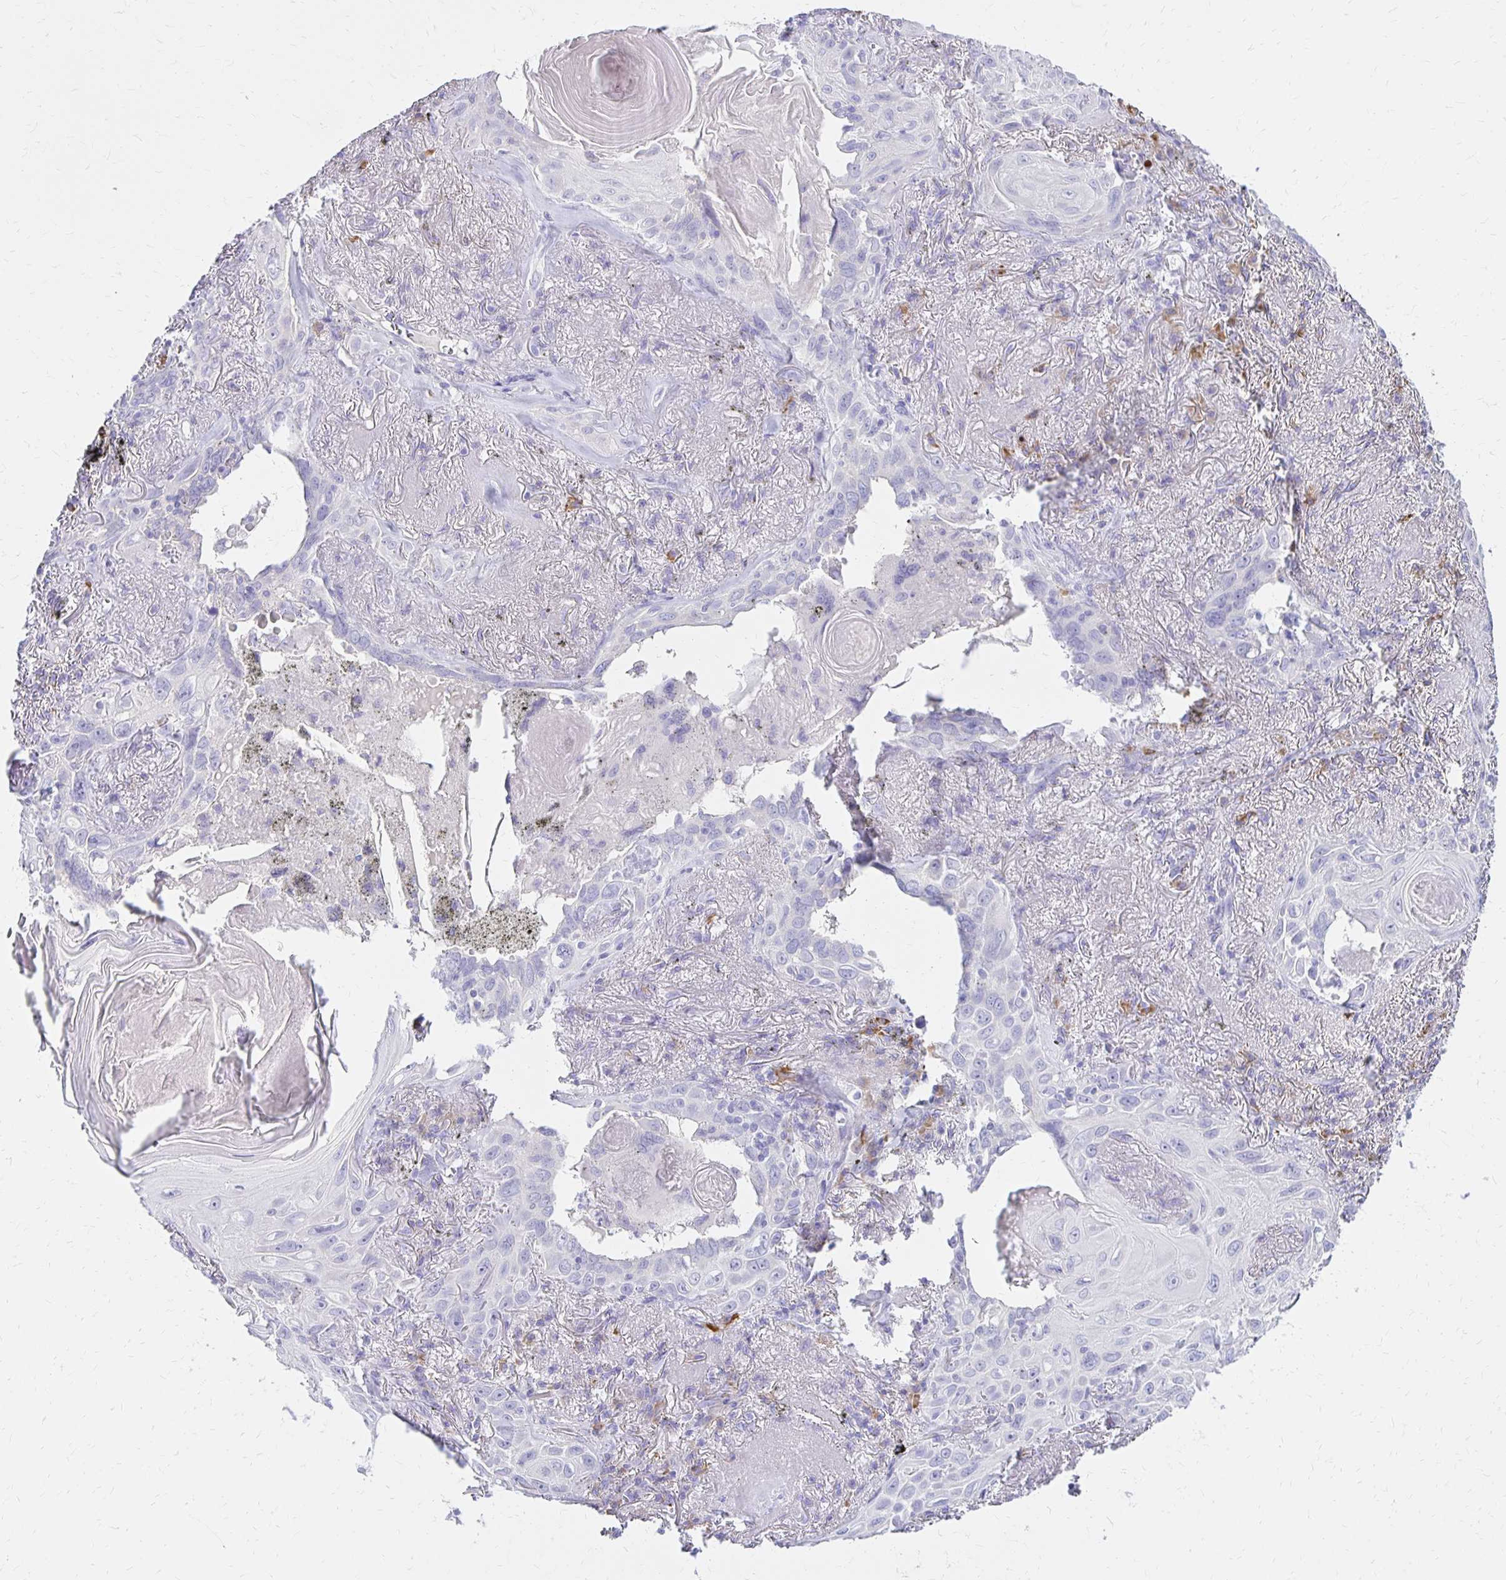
{"staining": {"intensity": "negative", "quantity": "none", "location": "none"}, "tissue": "lung cancer", "cell_type": "Tumor cells", "image_type": "cancer", "snomed": [{"axis": "morphology", "description": "Squamous cell carcinoma, NOS"}, {"axis": "topography", "description": "Lung"}], "caption": "An image of lung squamous cell carcinoma stained for a protein reveals no brown staining in tumor cells. The staining is performed using DAB (3,3'-diaminobenzidine) brown chromogen with nuclei counter-stained in using hematoxylin.", "gene": "FNTB", "patient": {"sex": "male", "age": 79}}